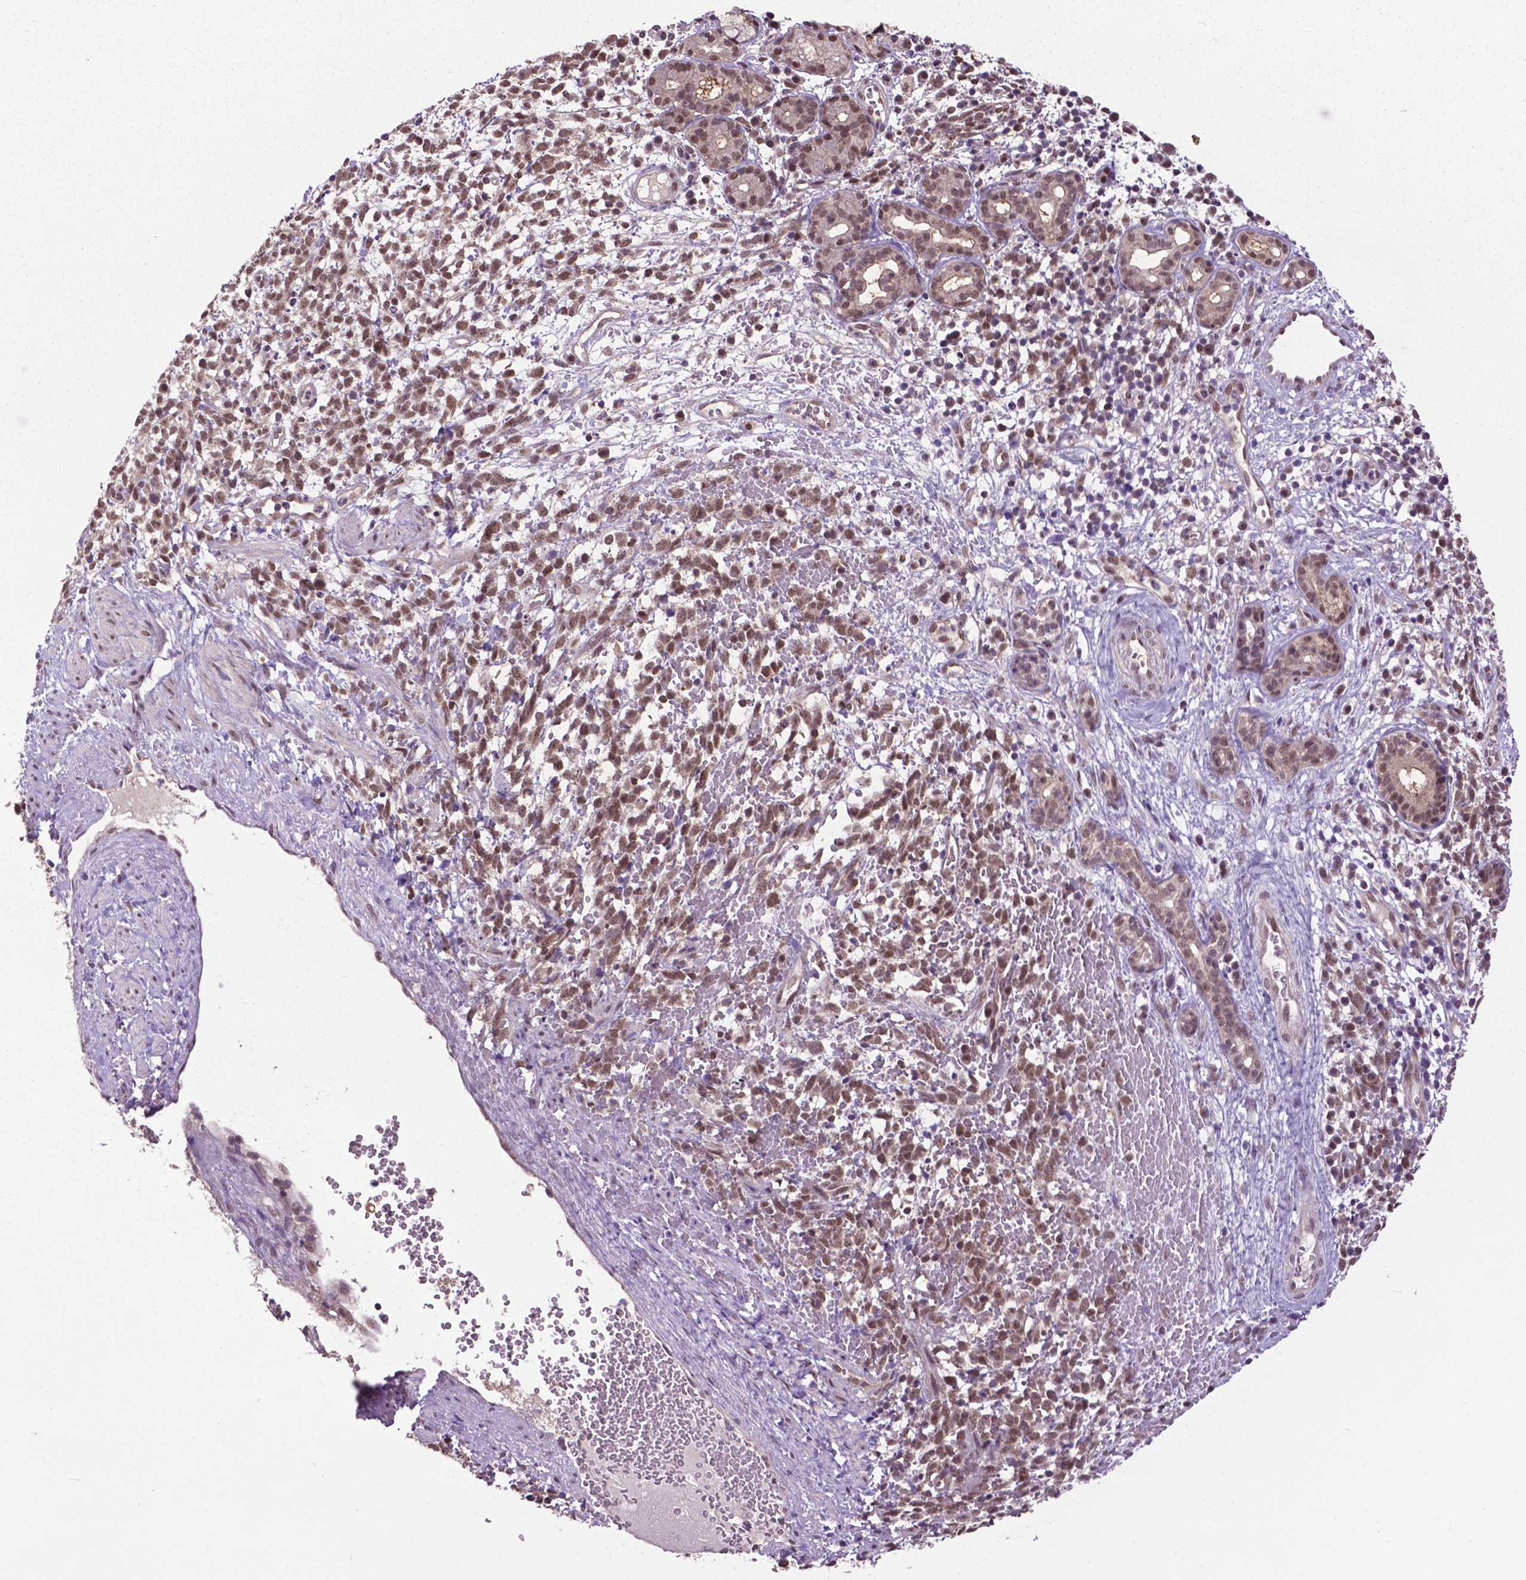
{"staining": {"intensity": "moderate", "quantity": ">75%", "location": "nuclear"}, "tissue": "melanoma", "cell_type": "Tumor cells", "image_type": "cancer", "snomed": [{"axis": "morphology", "description": "Malignant melanoma, NOS"}, {"axis": "topography", "description": "Skin"}], "caption": "Immunohistochemistry (DAB (3,3'-diaminobenzidine)) staining of malignant melanoma shows moderate nuclear protein positivity in about >75% of tumor cells.", "gene": "FAF1", "patient": {"sex": "female", "age": 70}}